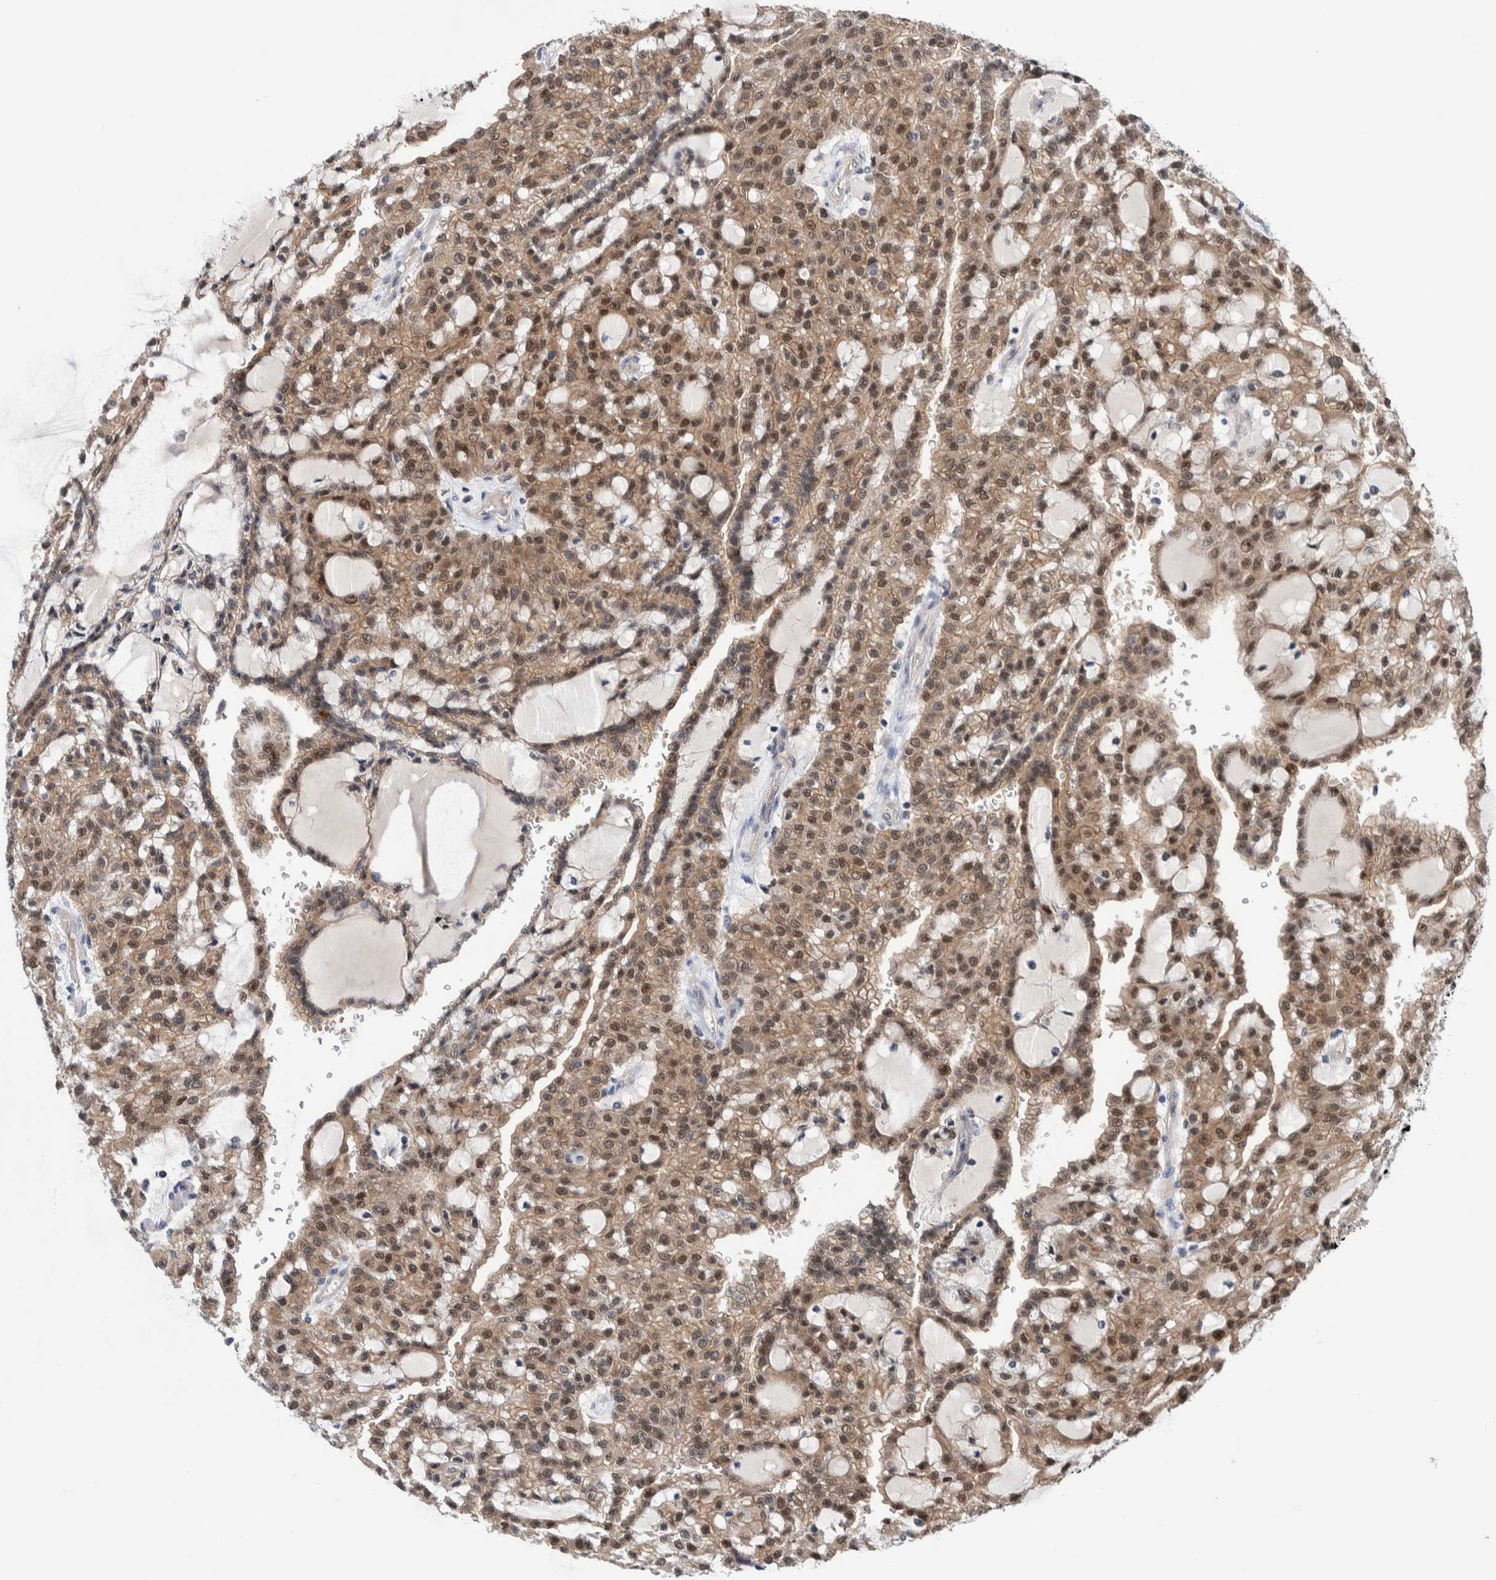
{"staining": {"intensity": "moderate", "quantity": ">75%", "location": "cytoplasmic/membranous,nuclear"}, "tissue": "renal cancer", "cell_type": "Tumor cells", "image_type": "cancer", "snomed": [{"axis": "morphology", "description": "Adenocarcinoma, NOS"}, {"axis": "topography", "description": "Kidney"}], "caption": "Moderate cytoplasmic/membranous and nuclear staining is appreciated in about >75% of tumor cells in renal cancer.", "gene": "PFAS", "patient": {"sex": "male", "age": 63}}